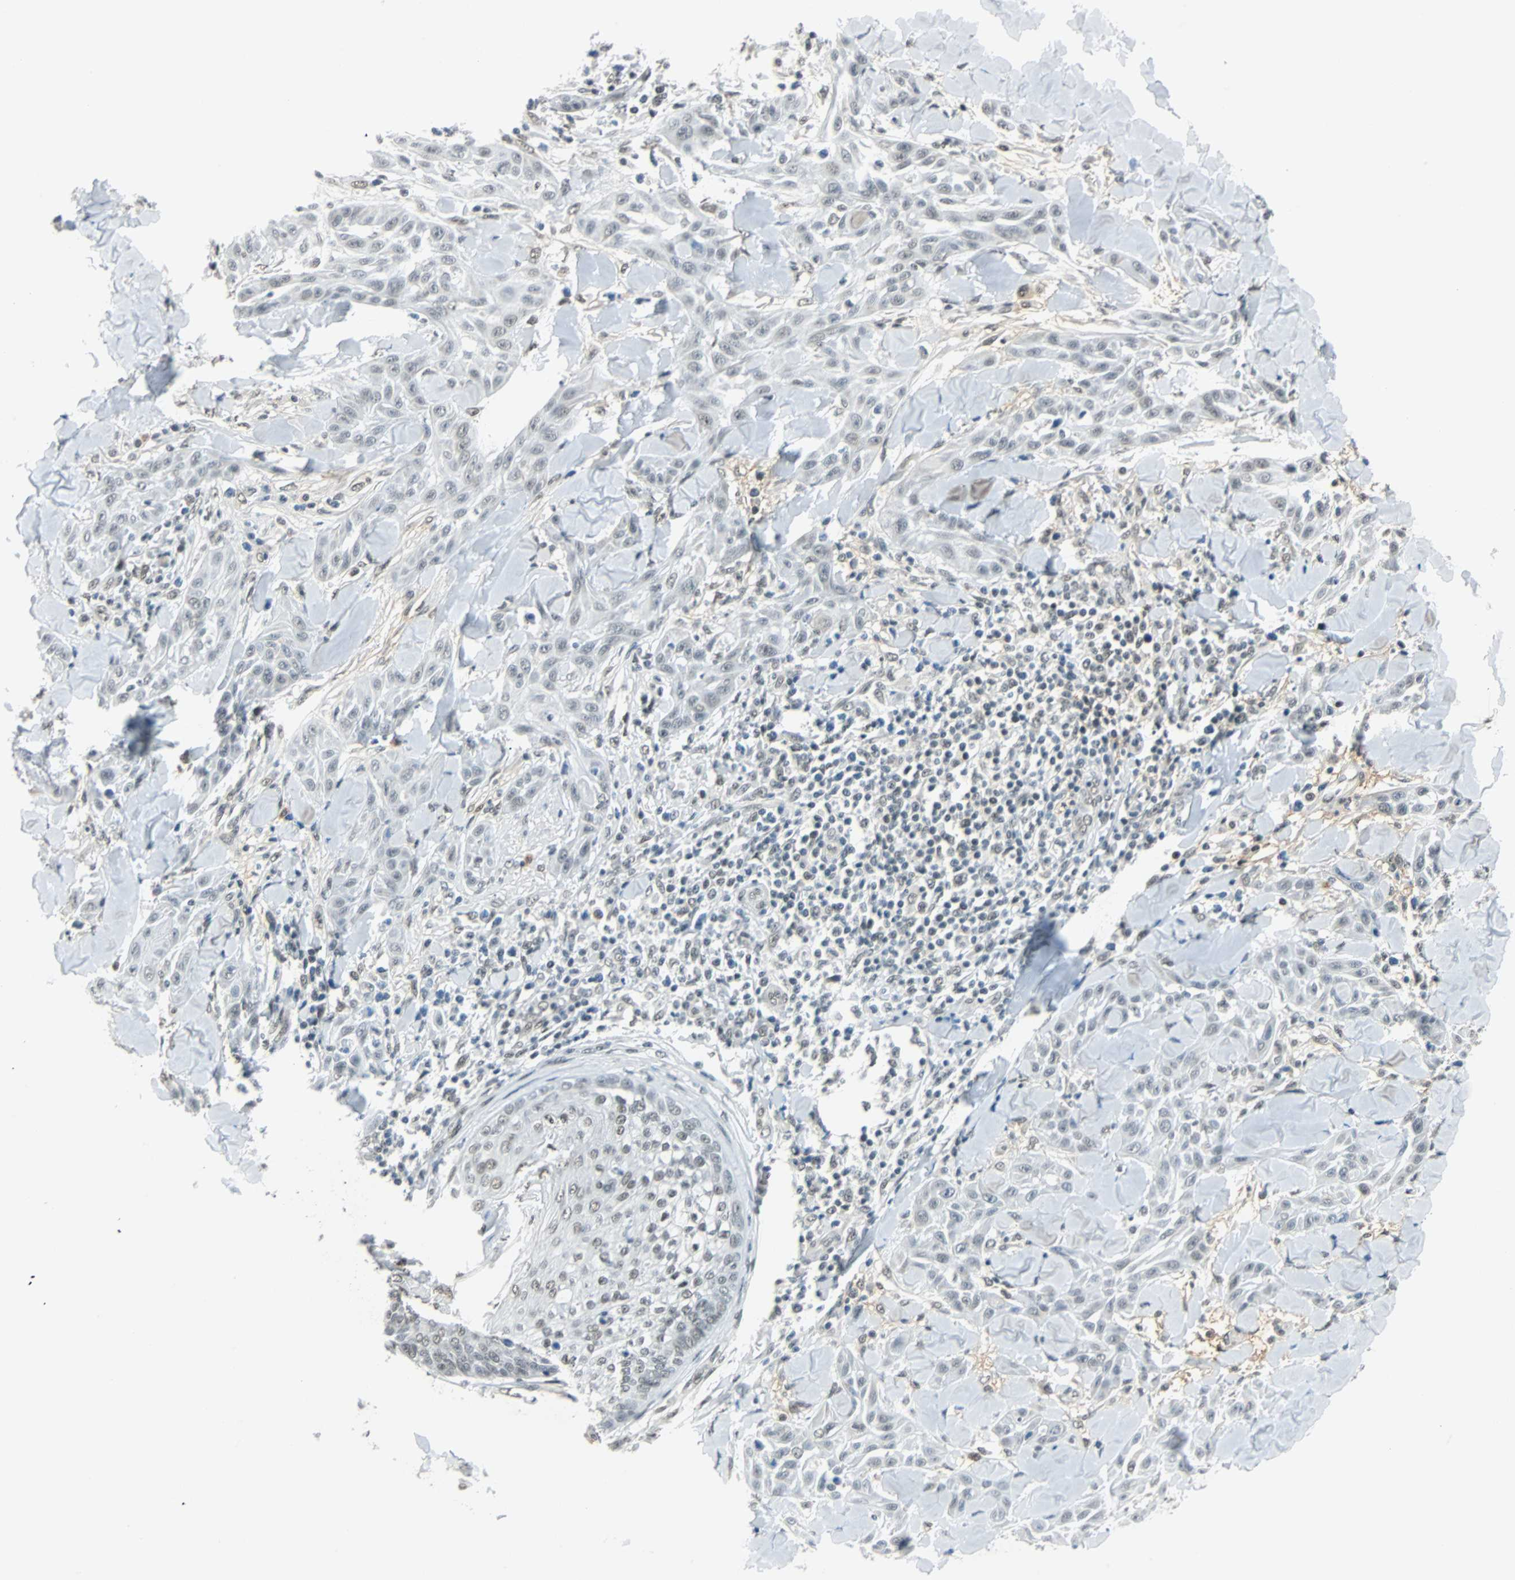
{"staining": {"intensity": "negative", "quantity": "none", "location": "none"}, "tissue": "skin cancer", "cell_type": "Tumor cells", "image_type": "cancer", "snomed": [{"axis": "morphology", "description": "Squamous cell carcinoma, NOS"}, {"axis": "topography", "description": "Skin"}], "caption": "High power microscopy micrograph of an immunohistochemistry (IHC) image of skin cancer (squamous cell carcinoma), revealing no significant positivity in tumor cells.", "gene": "NELFE", "patient": {"sex": "male", "age": 24}}